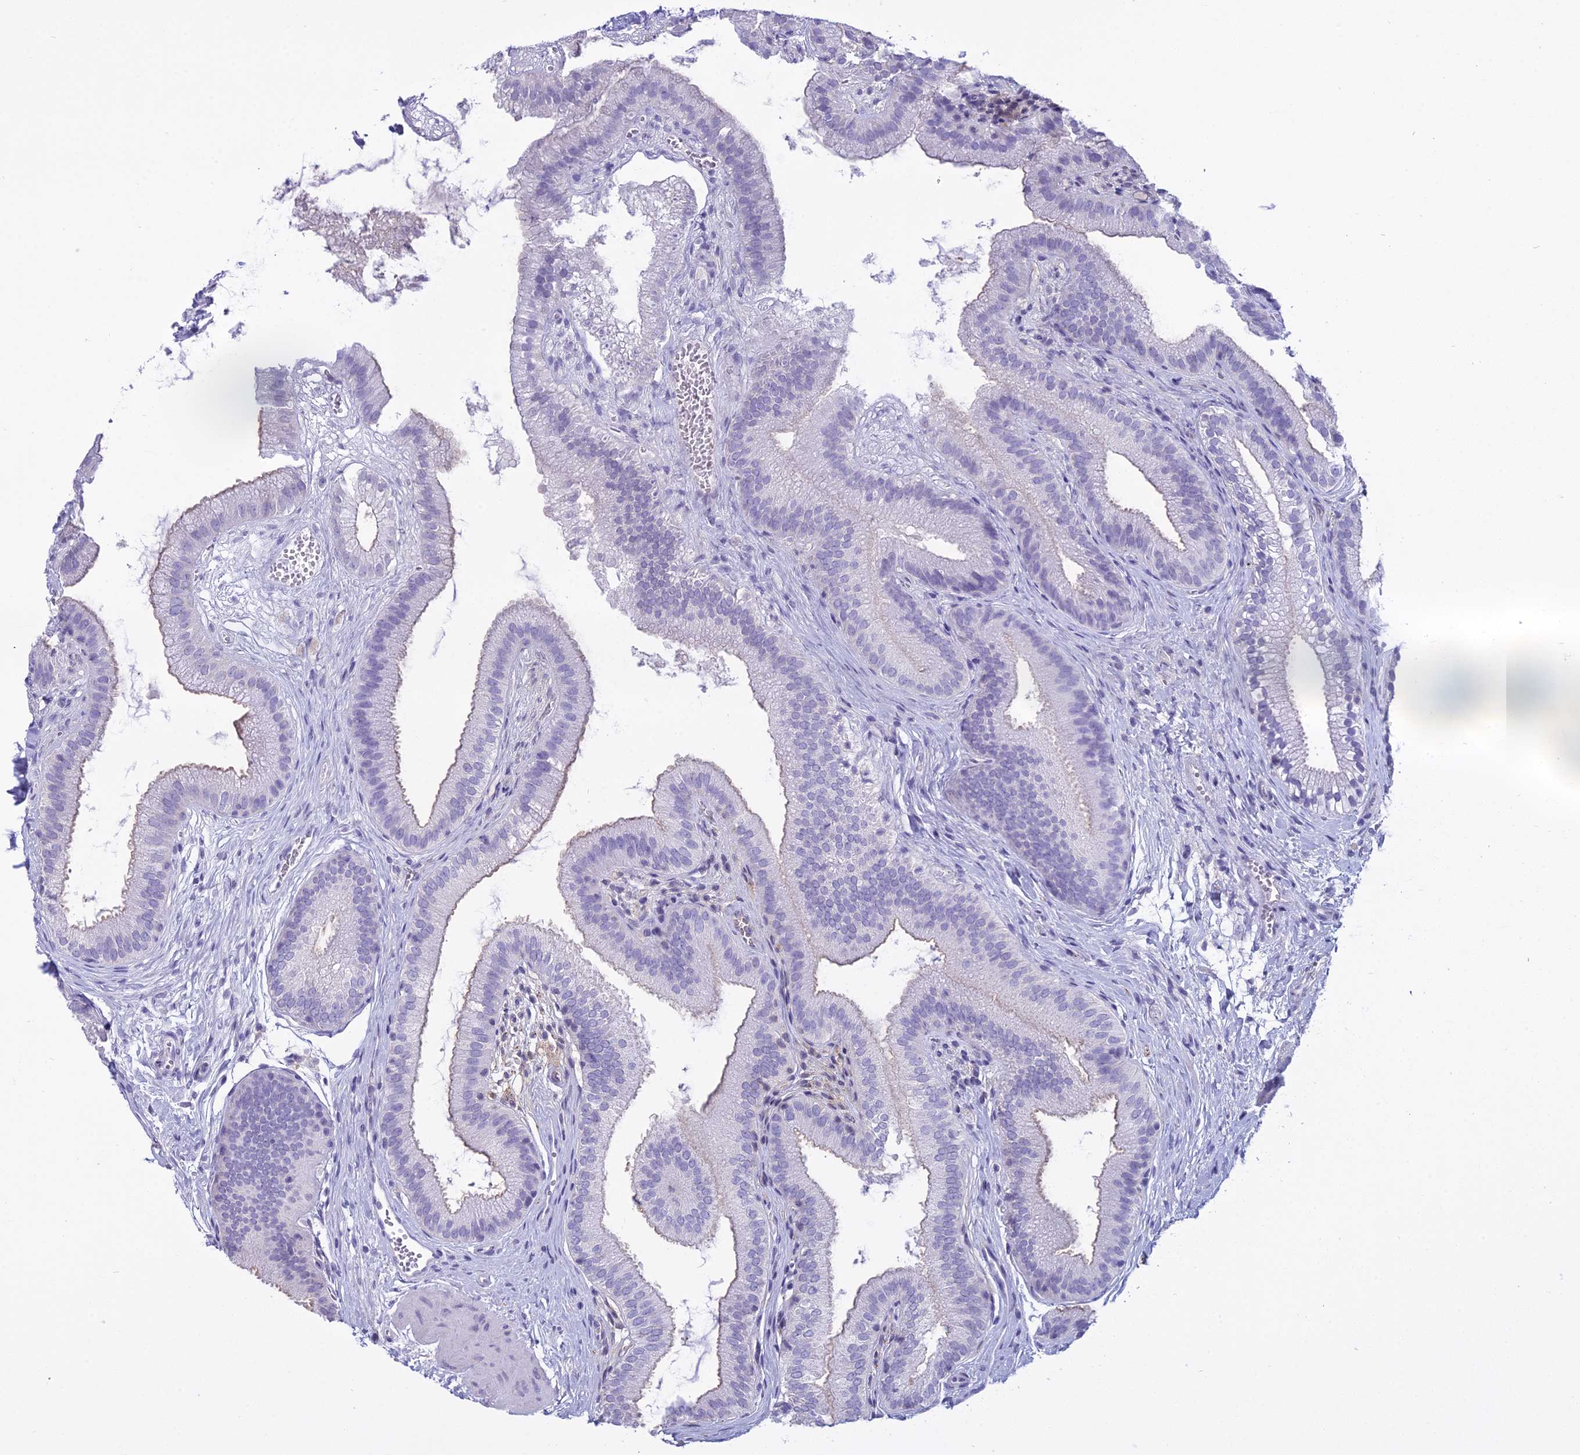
{"staining": {"intensity": "weak", "quantity": "<25%", "location": "cytoplasmic/membranous"}, "tissue": "gallbladder", "cell_type": "Glandular cells", "image_type": "normal", "snomed": [{"axis": "morphology", "description": "Normal tissue, NOS"}, {"axis": "topography", "description": "Gallbladder"}], "caption": "Immunohistochemical staining of benign human gallbladder displays no significant expression in glandular cells.", "gene": "MAP6", "patient": {"sex": "female", "age": 54}}